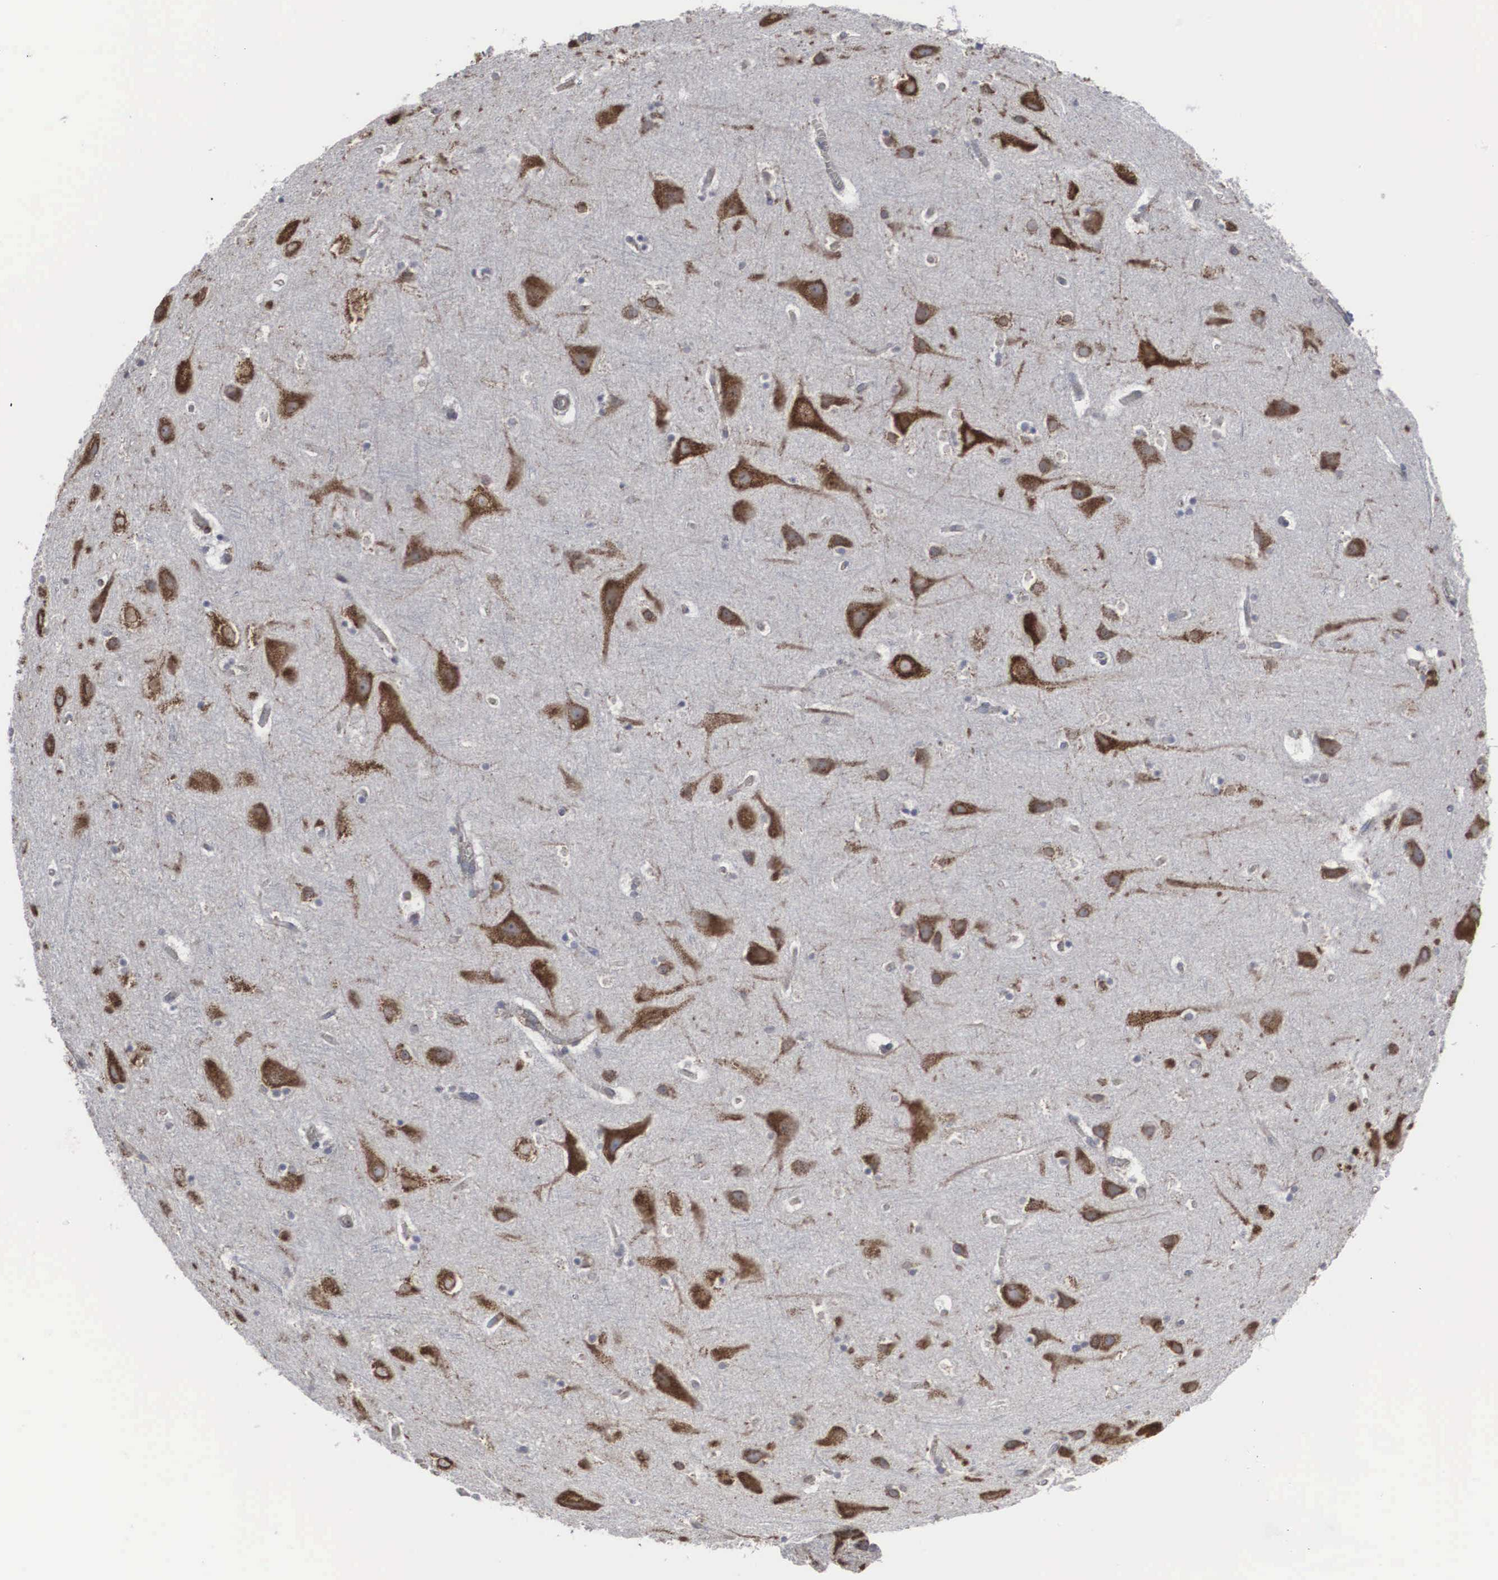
{"staining": {"intensity": "weak", "quantity": ">75%", "location": "cytoplasmic/membranous"}, "tissue": "cerebral cortex", "cell_type": "Endothelial cells", "image_type": "normal", "snomed": [{"axis": "morphology", "description": "Normal tissue, NOS"}, {"axis": "topography", "description": "Cerebral cortex"}], "caption": "Immunohistochemistry image of benign cerebral cortex stained for a protein (brown), which reveals low levels of weak cytoplasmic/membranous staining in approximately >75% of endothelial cells.", "gene": "CTAGE15", "patient": {"sex": "male", "age": 45}}